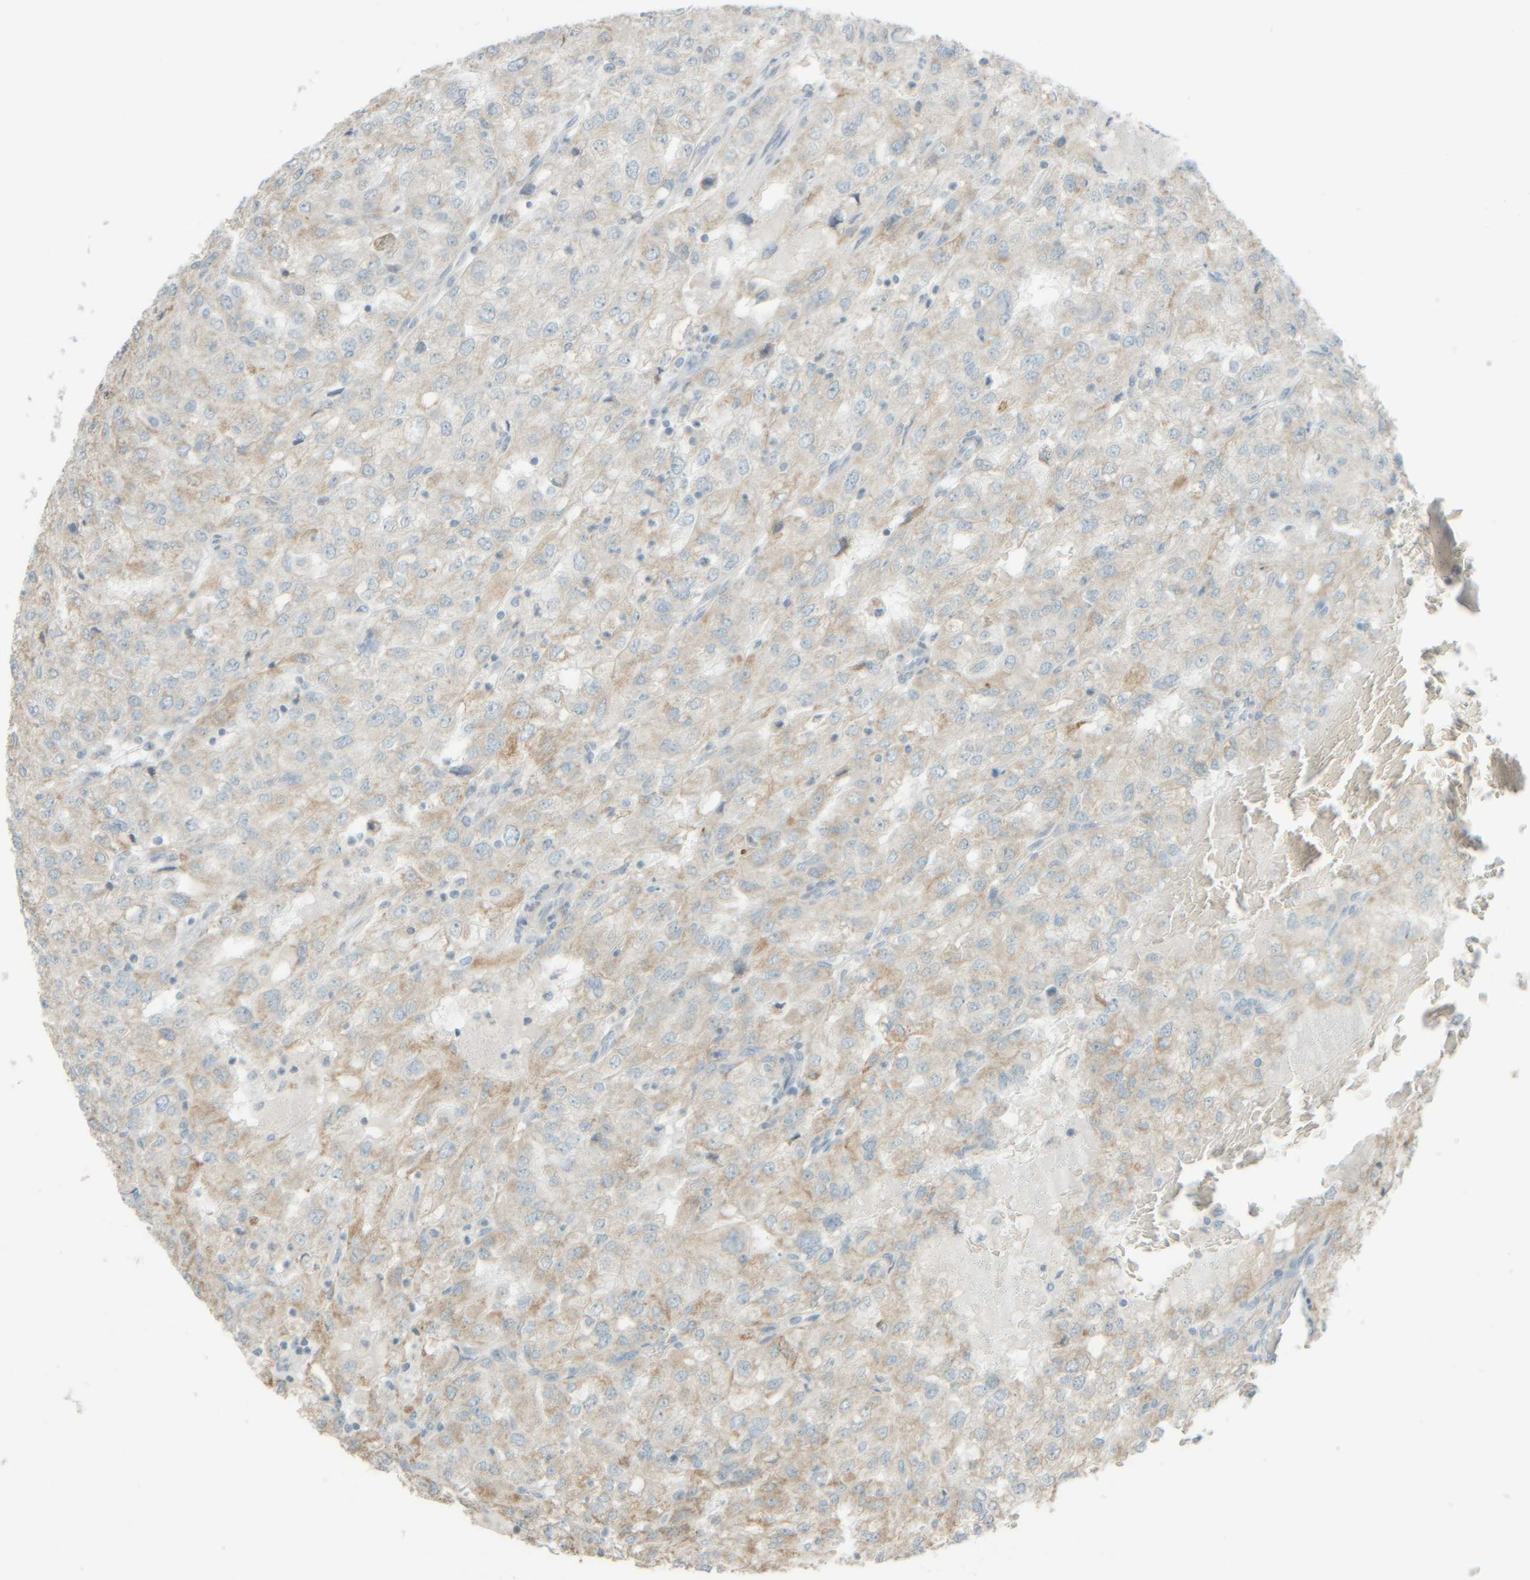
{"staining": {"intensity": "weak", "quantity": "25%-75%", "location": "cytoplasmic/membranous"}, "tissue": "renal cancer", "cell_type": "Tumor cells", "image_type": "cancer", "snomed": [{"axis": "morphology", "description": "Adenocarcinoma, NOS"}, {"axis": "topography", "description": "Kidney"}], "caption": "This image reveals immunohistochemistry (IHC) staining of adenocarcinoma (renal), with low weak cytoplasmic/membranous positivity in about 25%-75% of tumor cells.", "gene": "PTGES3L-AARSD1", "patient": {"sex": "female", "age": 54}}